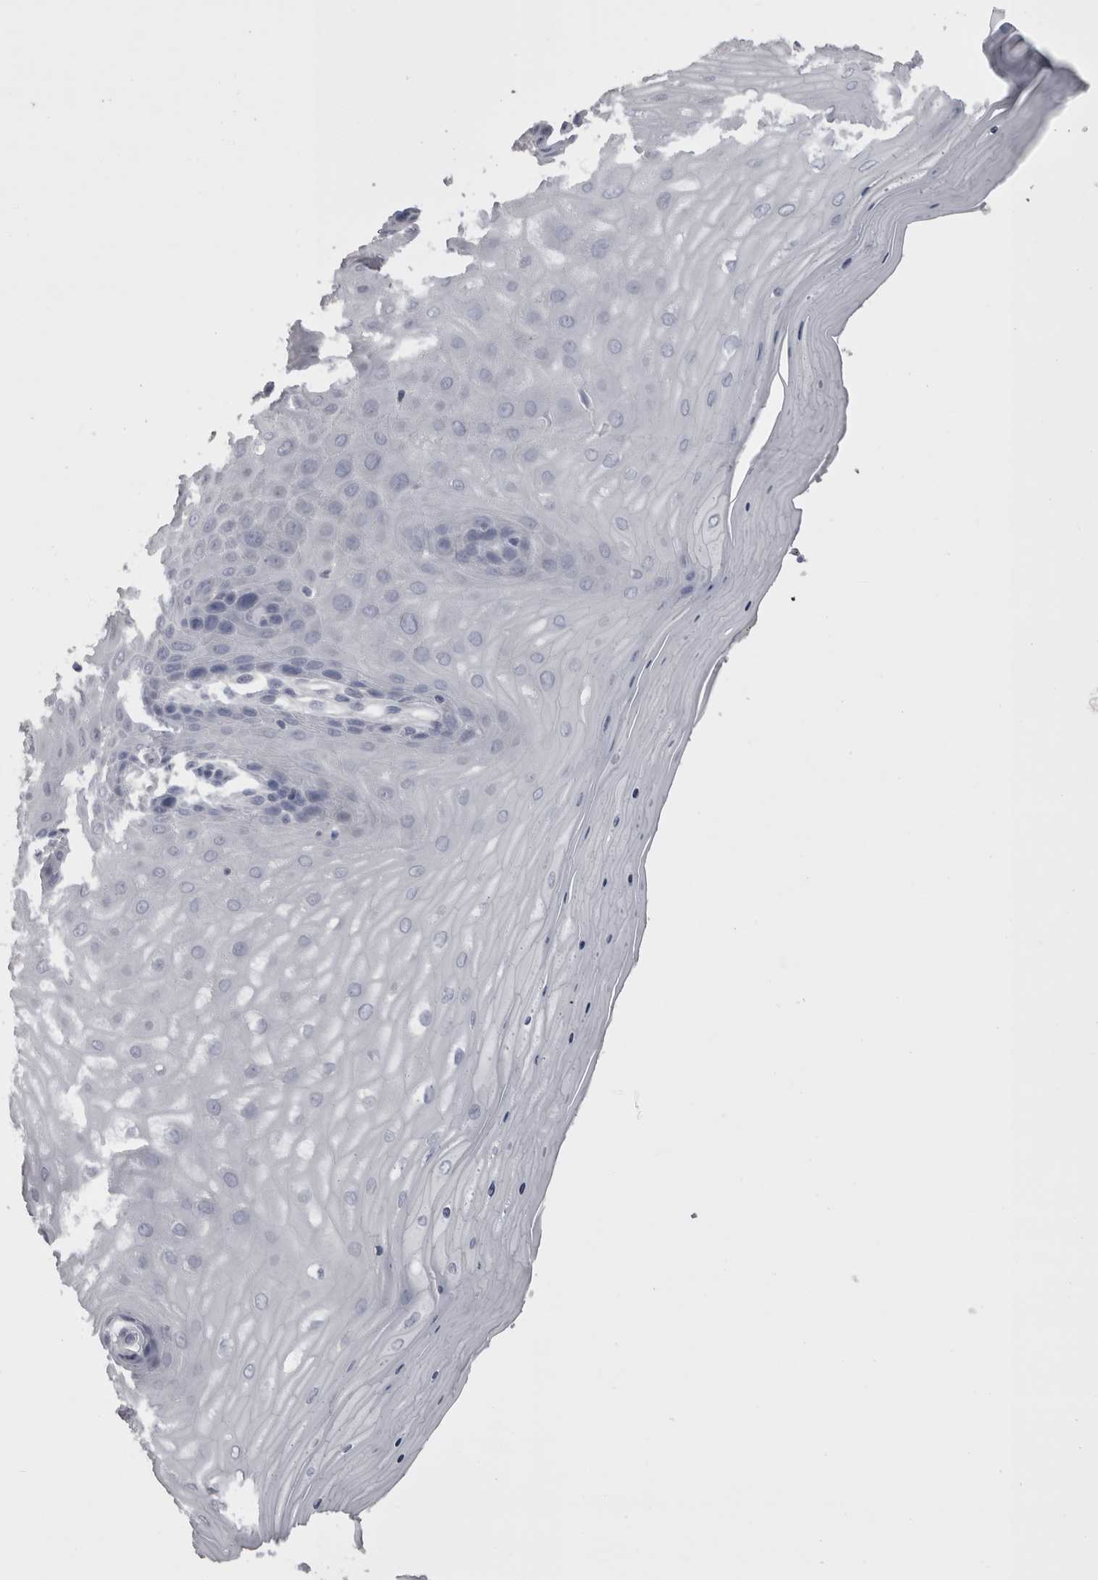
{"staining": {"intensity": "negative", "quantity": "none", "location": "none"}, "tissue": "cervix", "cell_type": "Glandular cells", "image_type": "normal", "snomed": [{"axis": "morphology", "description": "Normal tissue, NOS"}, {"axis": "topography", "description": "Cervix"}], "caption": "IHC micrograph of unremarkable human cervix stained for a protein (brown), which exhibits no positivity in glandular cells. The staining is performed using DAB (3,3'-diaminobenzidine) brown chromogen with nuclei counter-stained in using hematoxylin.", "gene": "CAMK2D", "patient": {"sex": "female", "age": 55}}